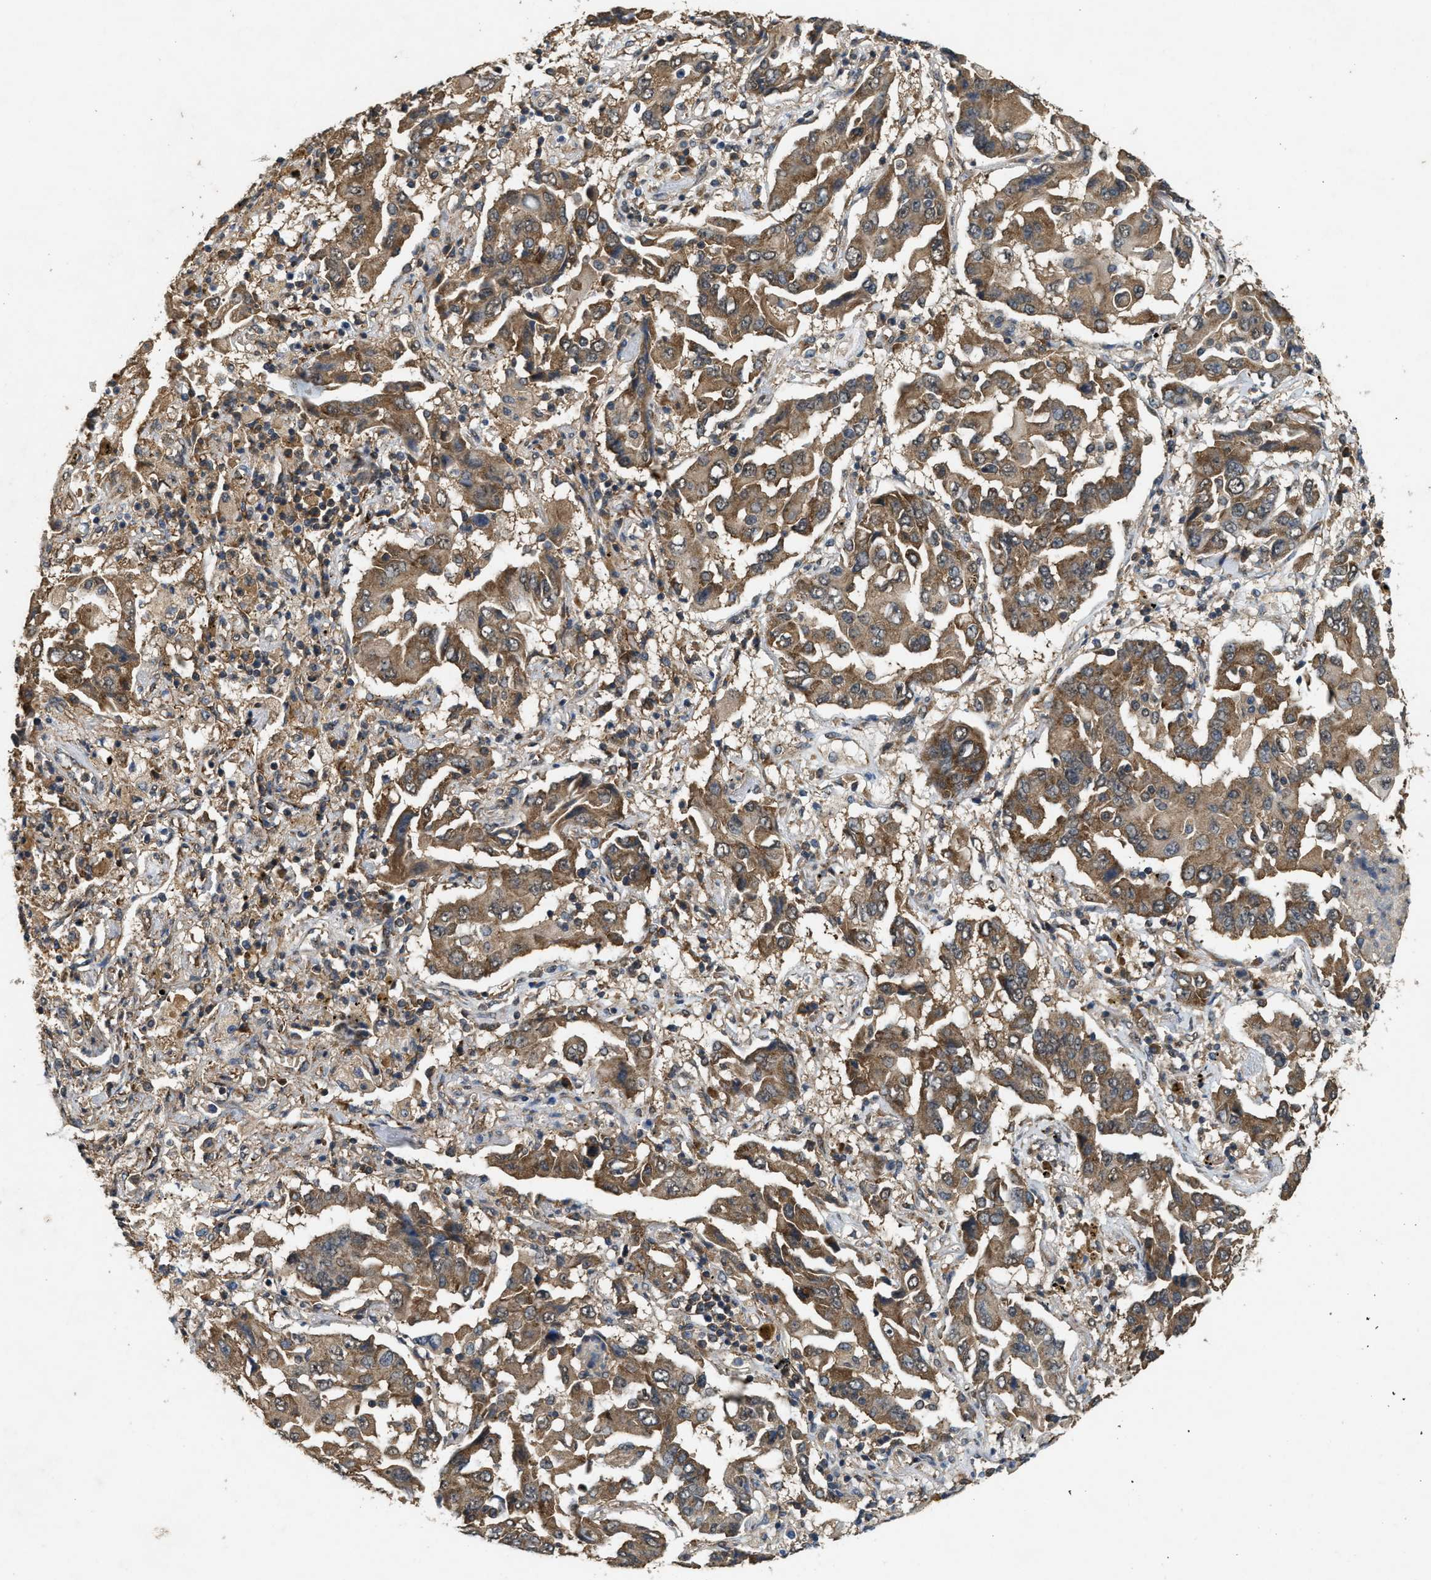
{"staining": {"intensity": "moderate", "quantity": ">75%", "location": "cytoplasmic/membranous"}, "tissue": "lung cancer", "cell_type": "Tumor cells", "image_type": "cancer", "snomed": [{"axis": "morphology", "description": "Adenocarcinoma, NOS"}, {"axis": "topography", "description": "Lung"}], "caption": "Human lung cancer (adenocarcinoma) stained for a protein (brown) exhibits moderate cytoplasmic/membranous positive expression in approximately >75% of tumor cells.", "gene": "ARHGEF5", "patient": {"sex": "female", "age": 65}}